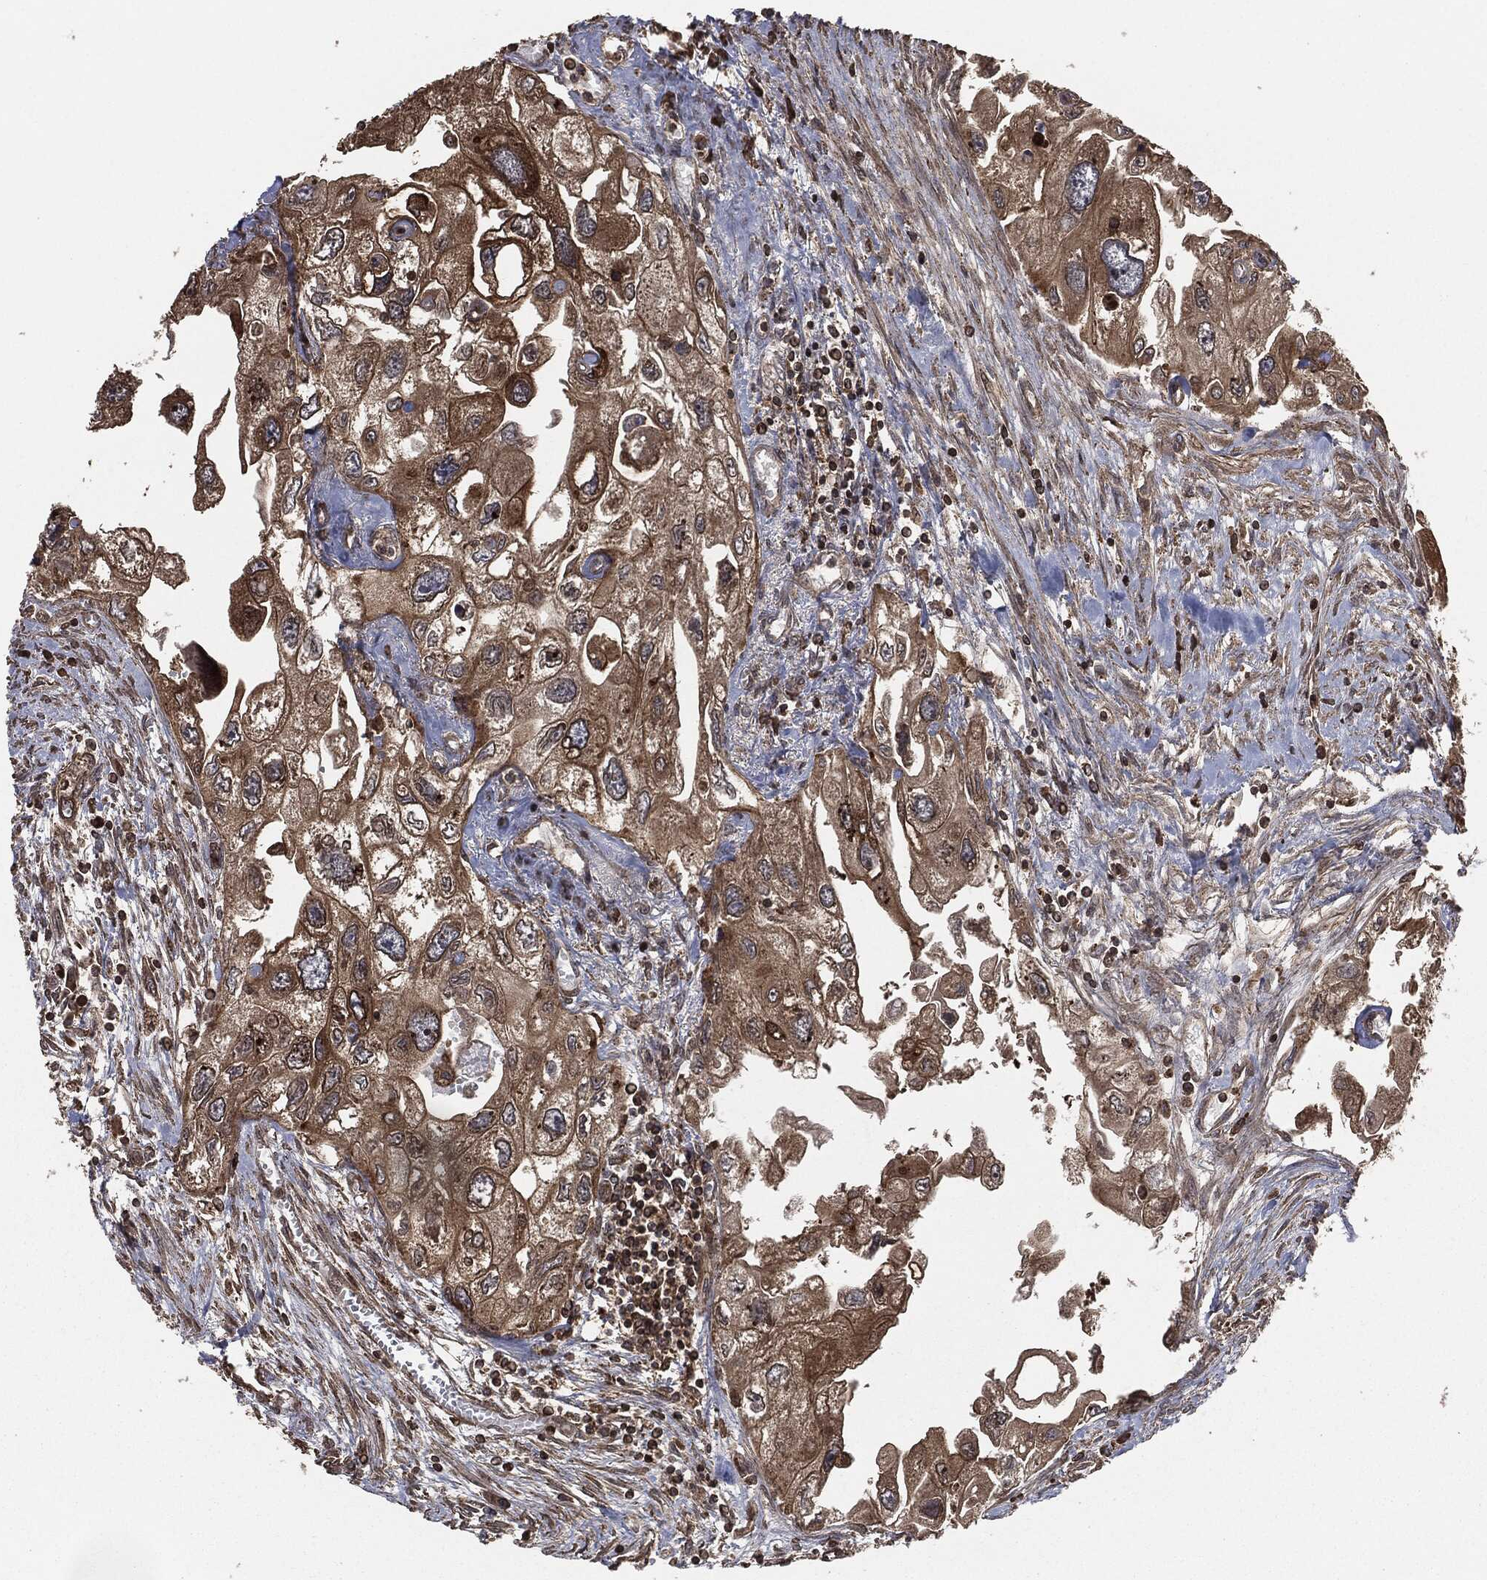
{"staining": {"intensity": "moderate", "quantity": ">75%", "location": "cytoplasmic/membranous"}, "tissue": "urothelial cancer", "cell_type": "Tumor cells", "image_type": "cancer", "snomed": [{"axis": "morphology", "description": "Urothelial carcinoma, High grade"}, {"axis": "topography", "description": "Urinary bladder"}], "caption": "A brown stain highlights moderate cytoplasmic/membranous expression of a protein in human urothelial cancer tumor cells.", "gene": "IFIT1", "patient": {"sex": "male", "age": 59}}